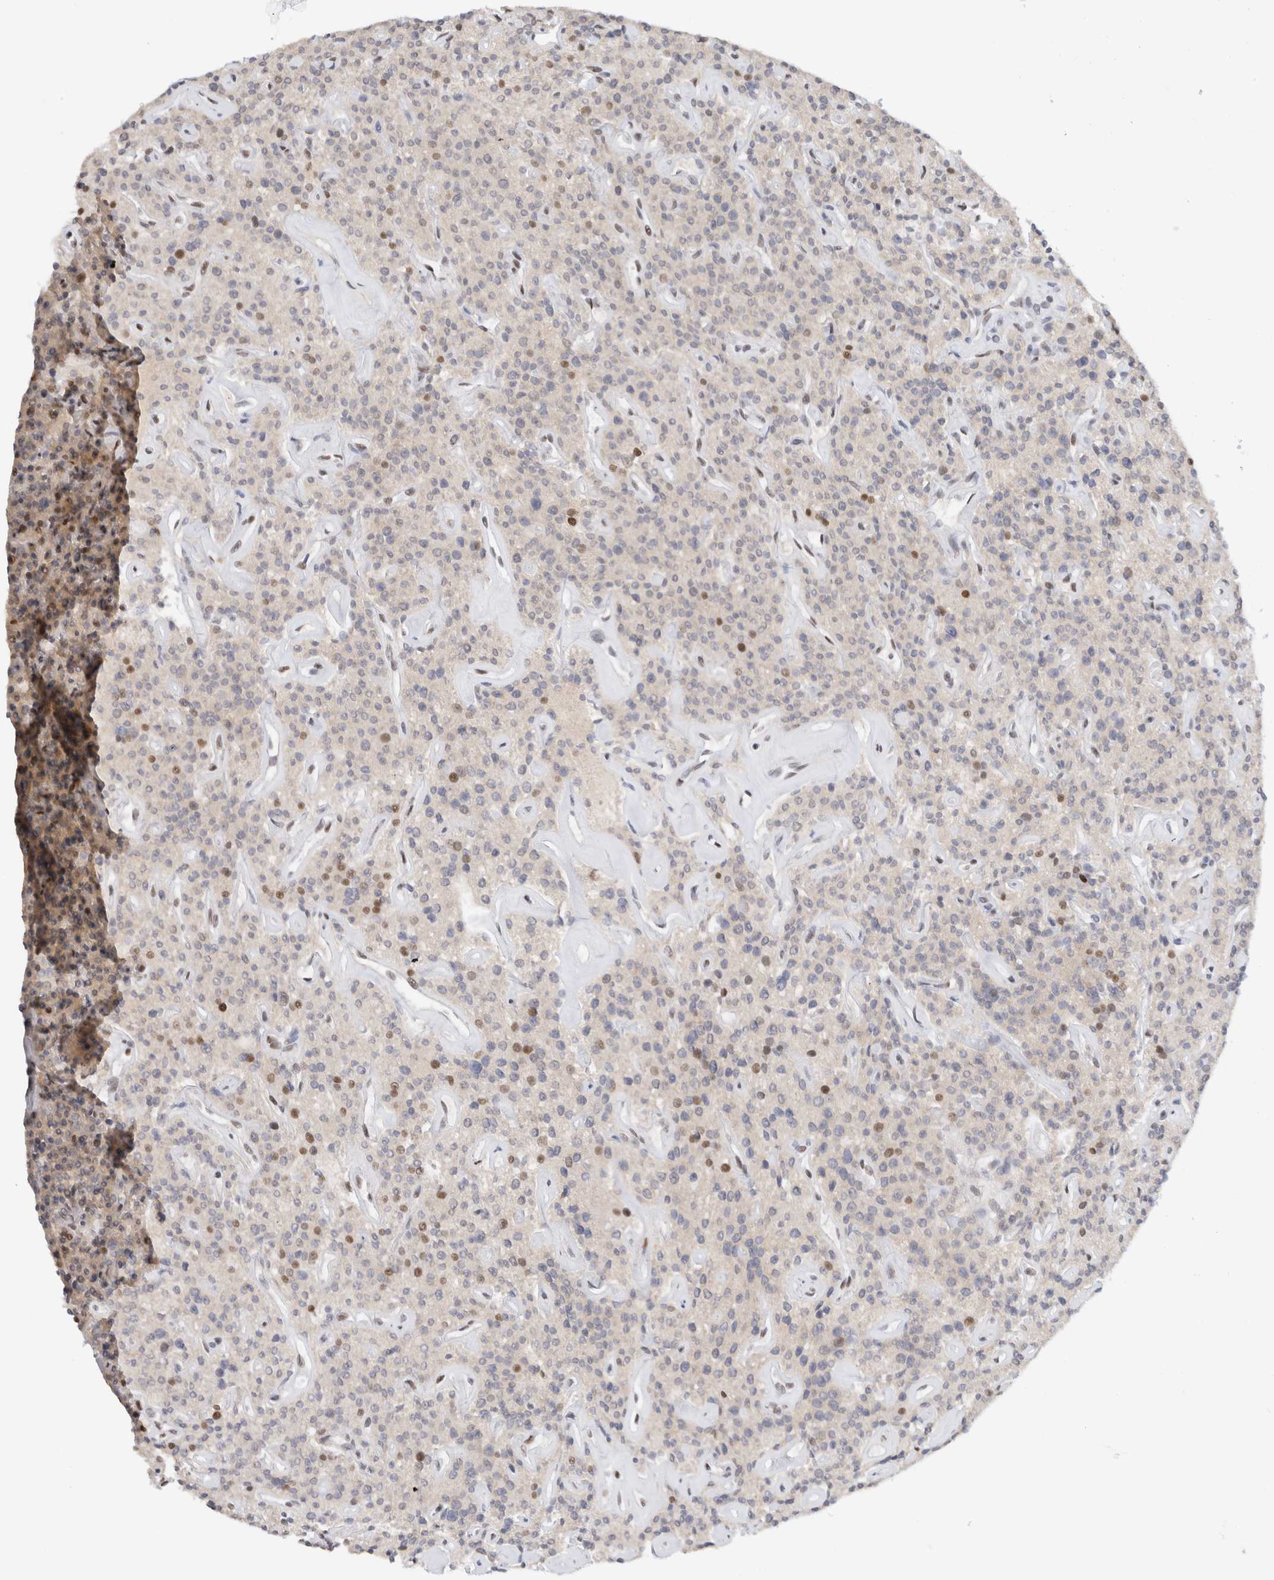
{"staining": {"intensity": "moderate", "quantity": "25%-75%", "location": "nuclear"}, "tissue": "parathyroid gland", "cell_type": "Glandular cells", "image_type": "normal", "snomed": [{"axis": "morphology", "description": "Normal tissue, NOS"}, {"axis": "topography", "description": "Parathyroid gland"}], "caption": "Moderate nuclear staining is seen in about 25%-75% of glandular cells in benign parathyroid gland.", "gene": "COPS7A", "patient": {"sex": "male", "age": 46}}